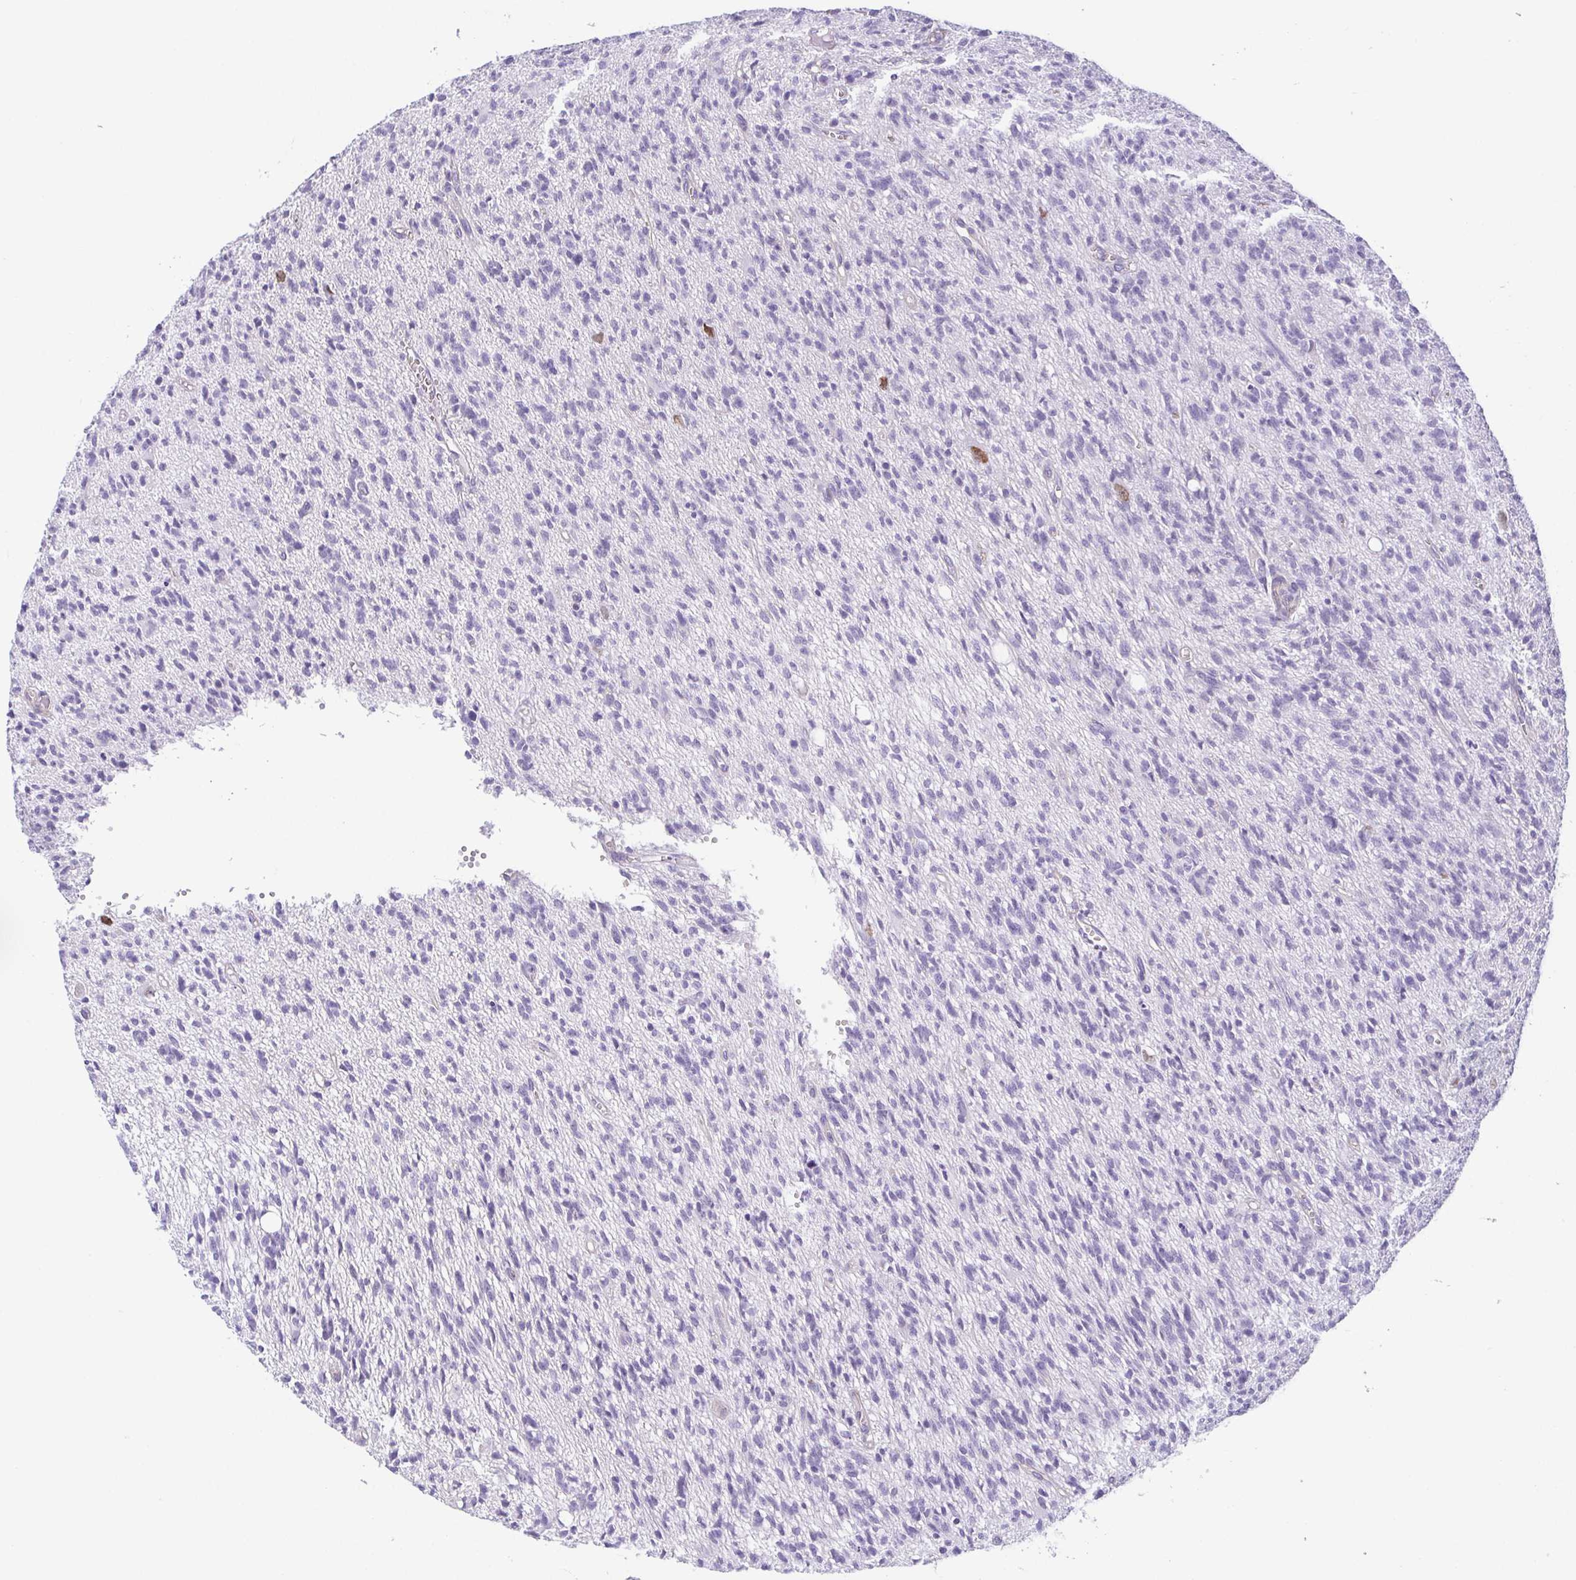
{"staining": {"intensity": "negative", "quantity": "none", "location": "none"}, "tissue": "glioma", "cell_type": "Tumor cells", "image_type": "cancer", "snomed": [{"axis": "morphology", "description": "Glioma, malignant, Low grade"}, {"axis": "topography", "description": "Brain"}], "caption": "IHC image of neoplastic tissue: human low-grade glioma (malignant) stained with DAB (3,3'-diaminobenzidine) reveals no significant protein positivity in tumor cells. The staining is performed using DAB (3,3'-diaminobenzidine) brown chromogen with nuclei counter-stained in using hematoxylin.", "gene": "MYL6", "patient": {"sex": "male", "age": 64}}